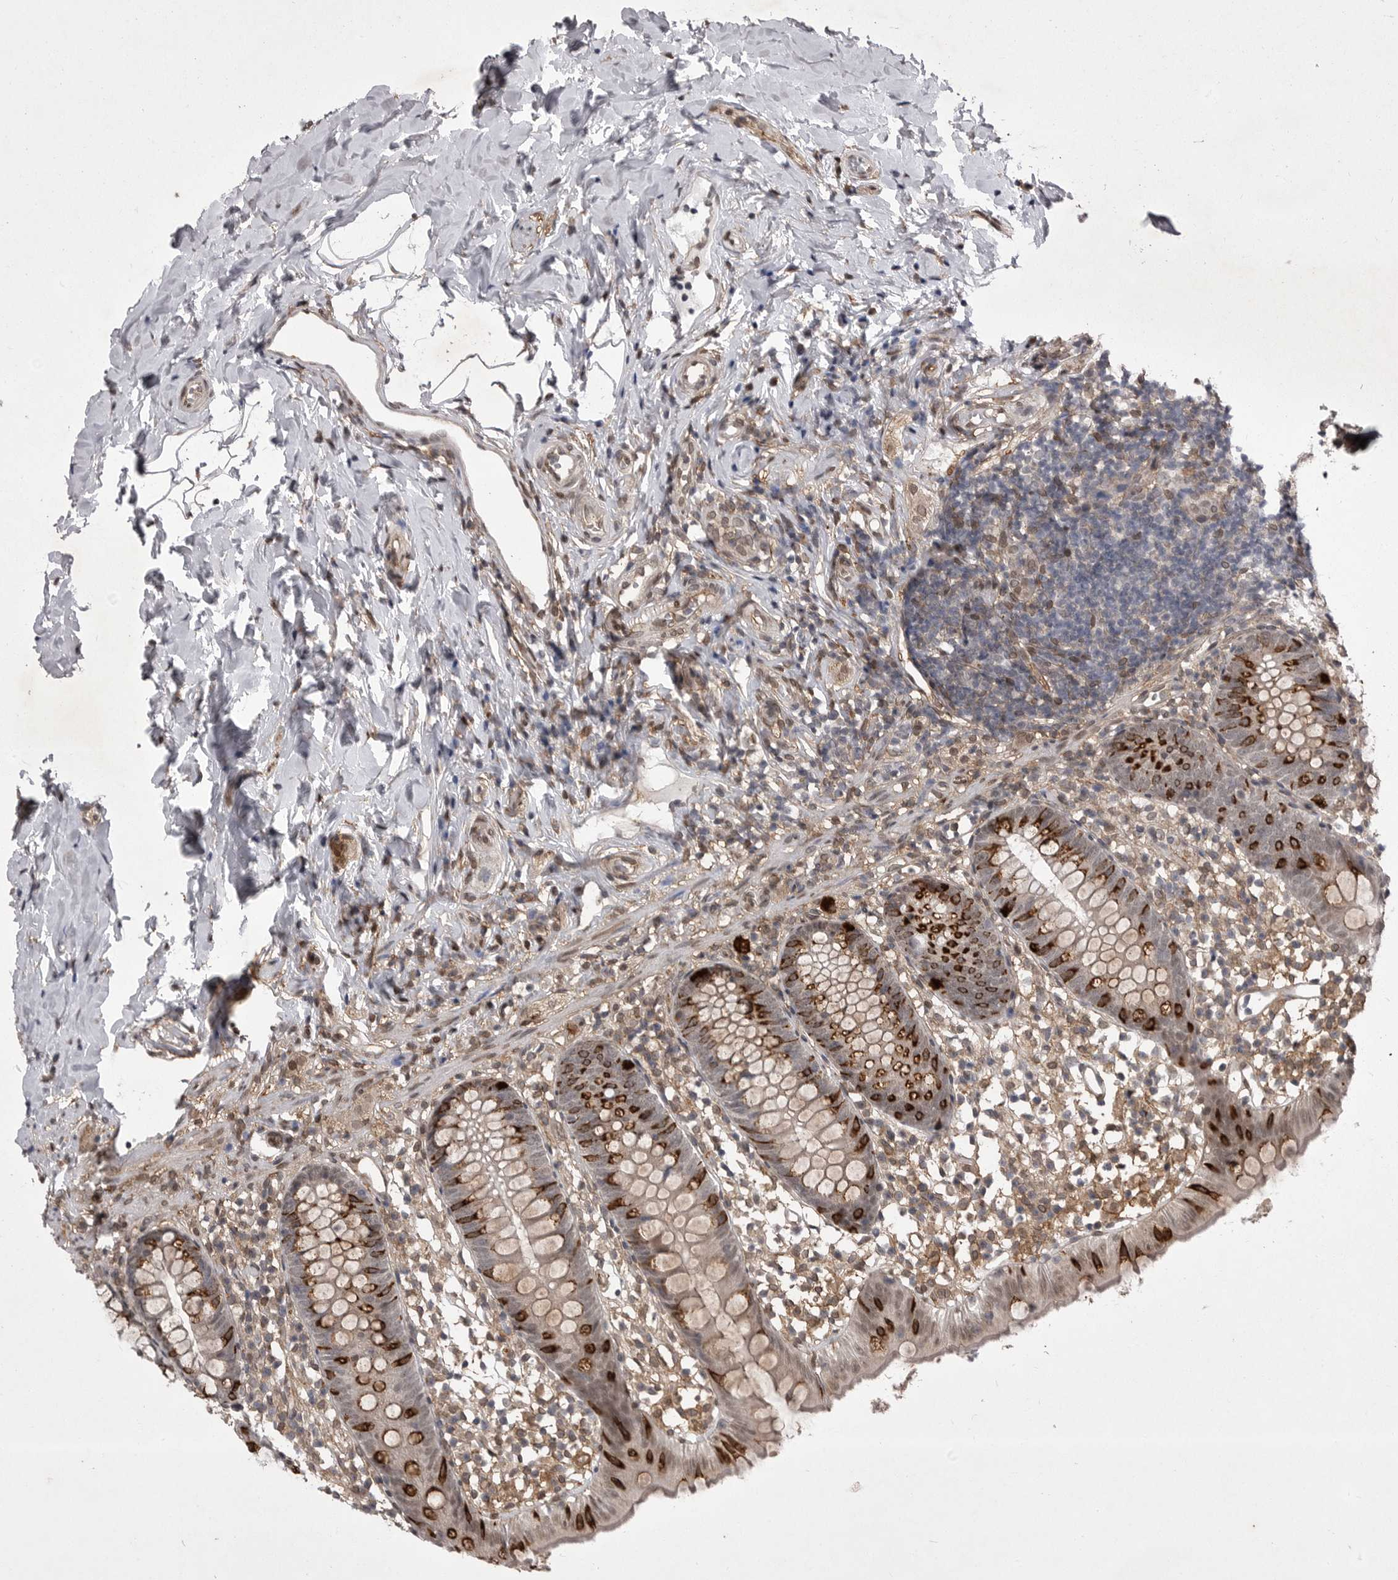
{"staining": {"intensity": "strong", "quantity": "25%-75%", "location": "cytoplasmic/membranous,nuclear"}, "tissue": "appendix", "cell_type": "Glandular cells", "image_type": "normal", "snomed": [{"axis": "morphology", "description": "Normal tissue, NOS"}, {"axis": "topography", "description": "Appendix"}], "caption": "Immunohistochemistry (IHC) image of unremarkable appendix: human appendix stained using immunohistochemistry shows high levels of strong protein expression localized specifically in the cytoplasmic/membranous,nuclear of glandular cells, appearing as a cytoplasmic/membranous,nuclear brown color.", "gene": "ABL1", "patient": {"sex": "female", "age": 20}}